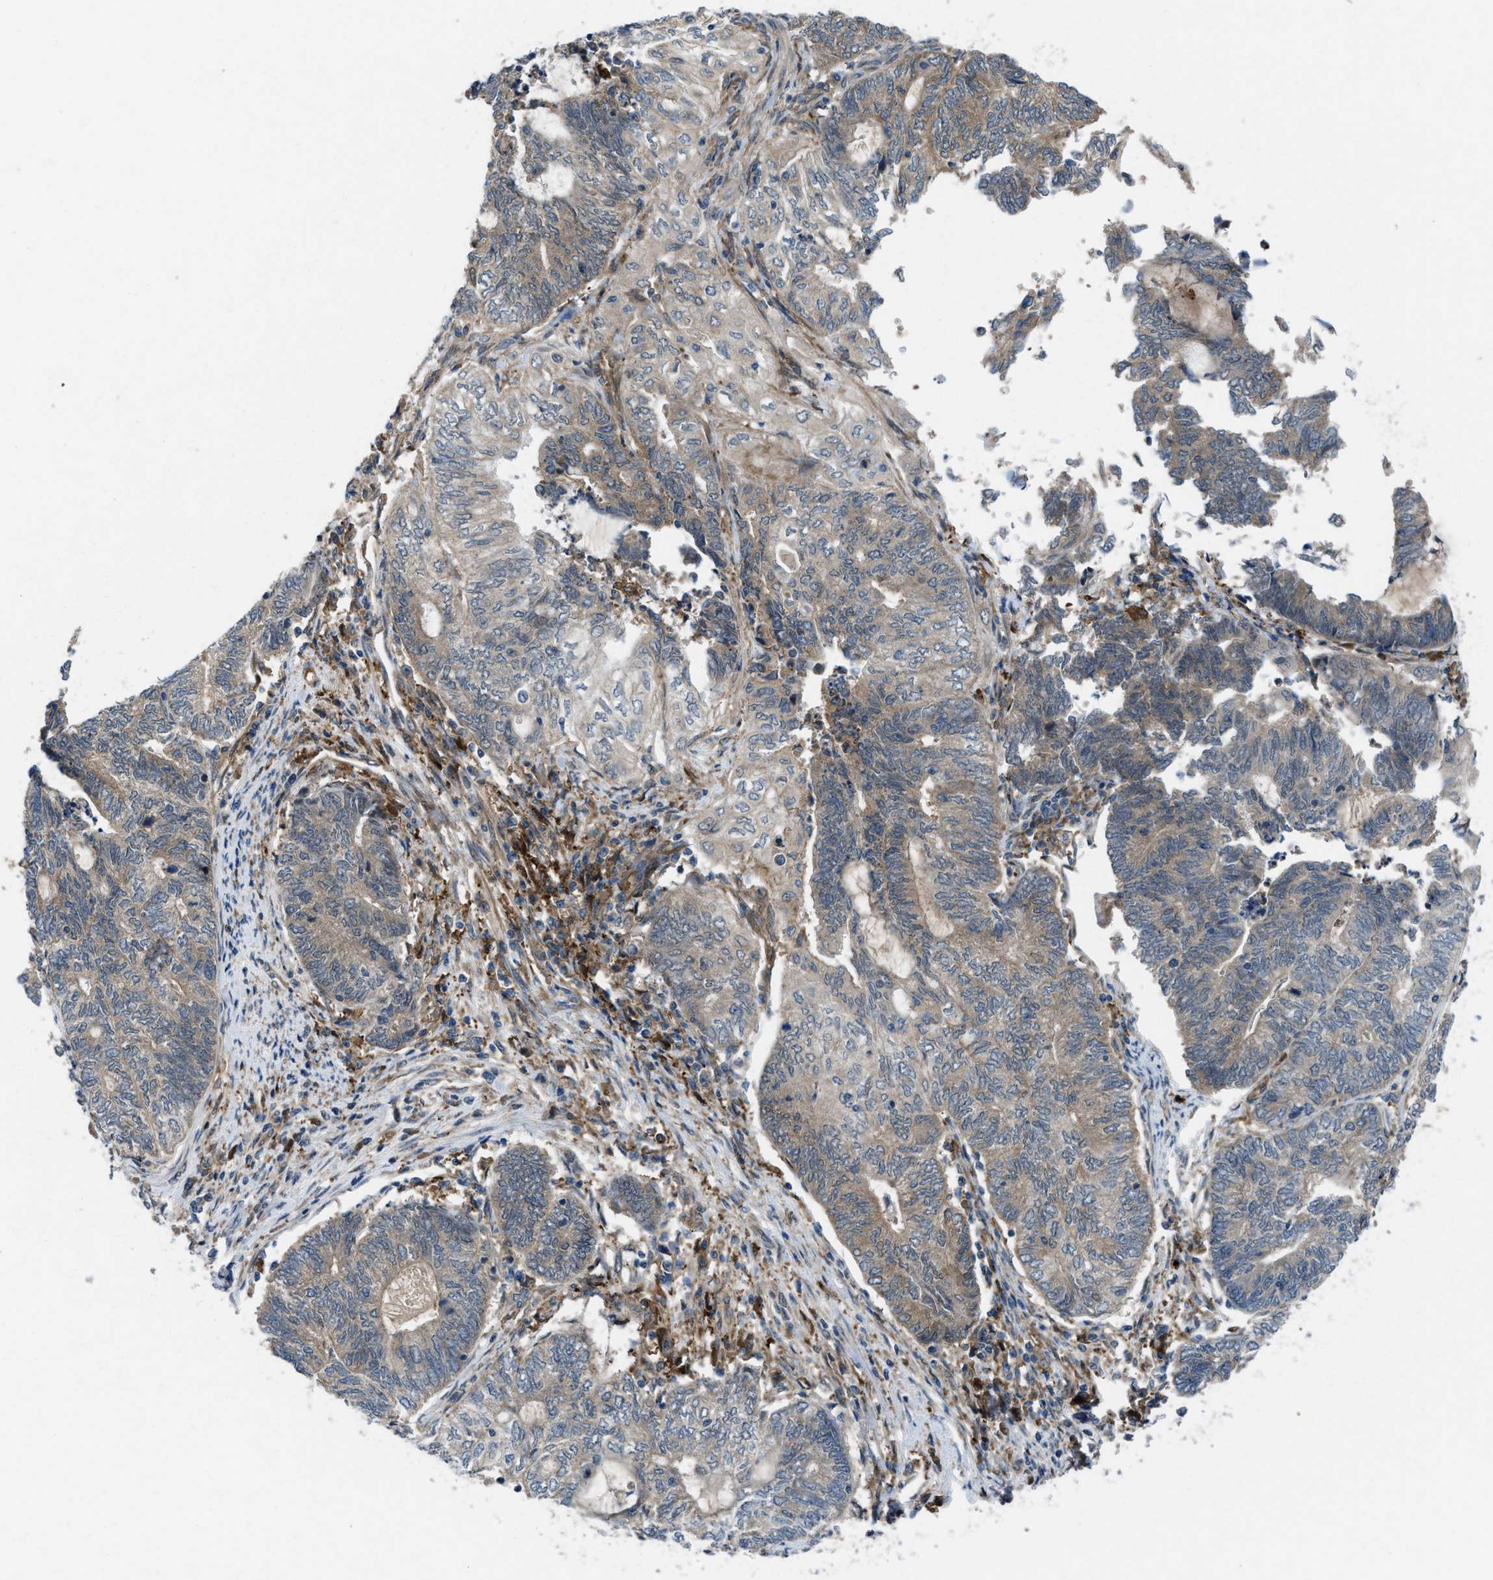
{"staining": {"intensity": "moderate", "quantity": "<25%", "location": "cytoplasmic/membranous"}, "tissue": "endometrial cancer", "cell_type": "Tumor cells", "image_type": "cancer", "snomed": [{"axis": "morphology", "description": "Adenocarcinoma, NOS"}, {"axis": "topography", "description": "Uterus"}, {"axis": "topography", "description": "Endometrium"}], "caption": "Endometrial cancer stained for a protein shows moderate cytoplasmic/membranous positivity in tumor cells.", "gene": "BAZ2B", "patient": {"sex": "female", "age": 70}}